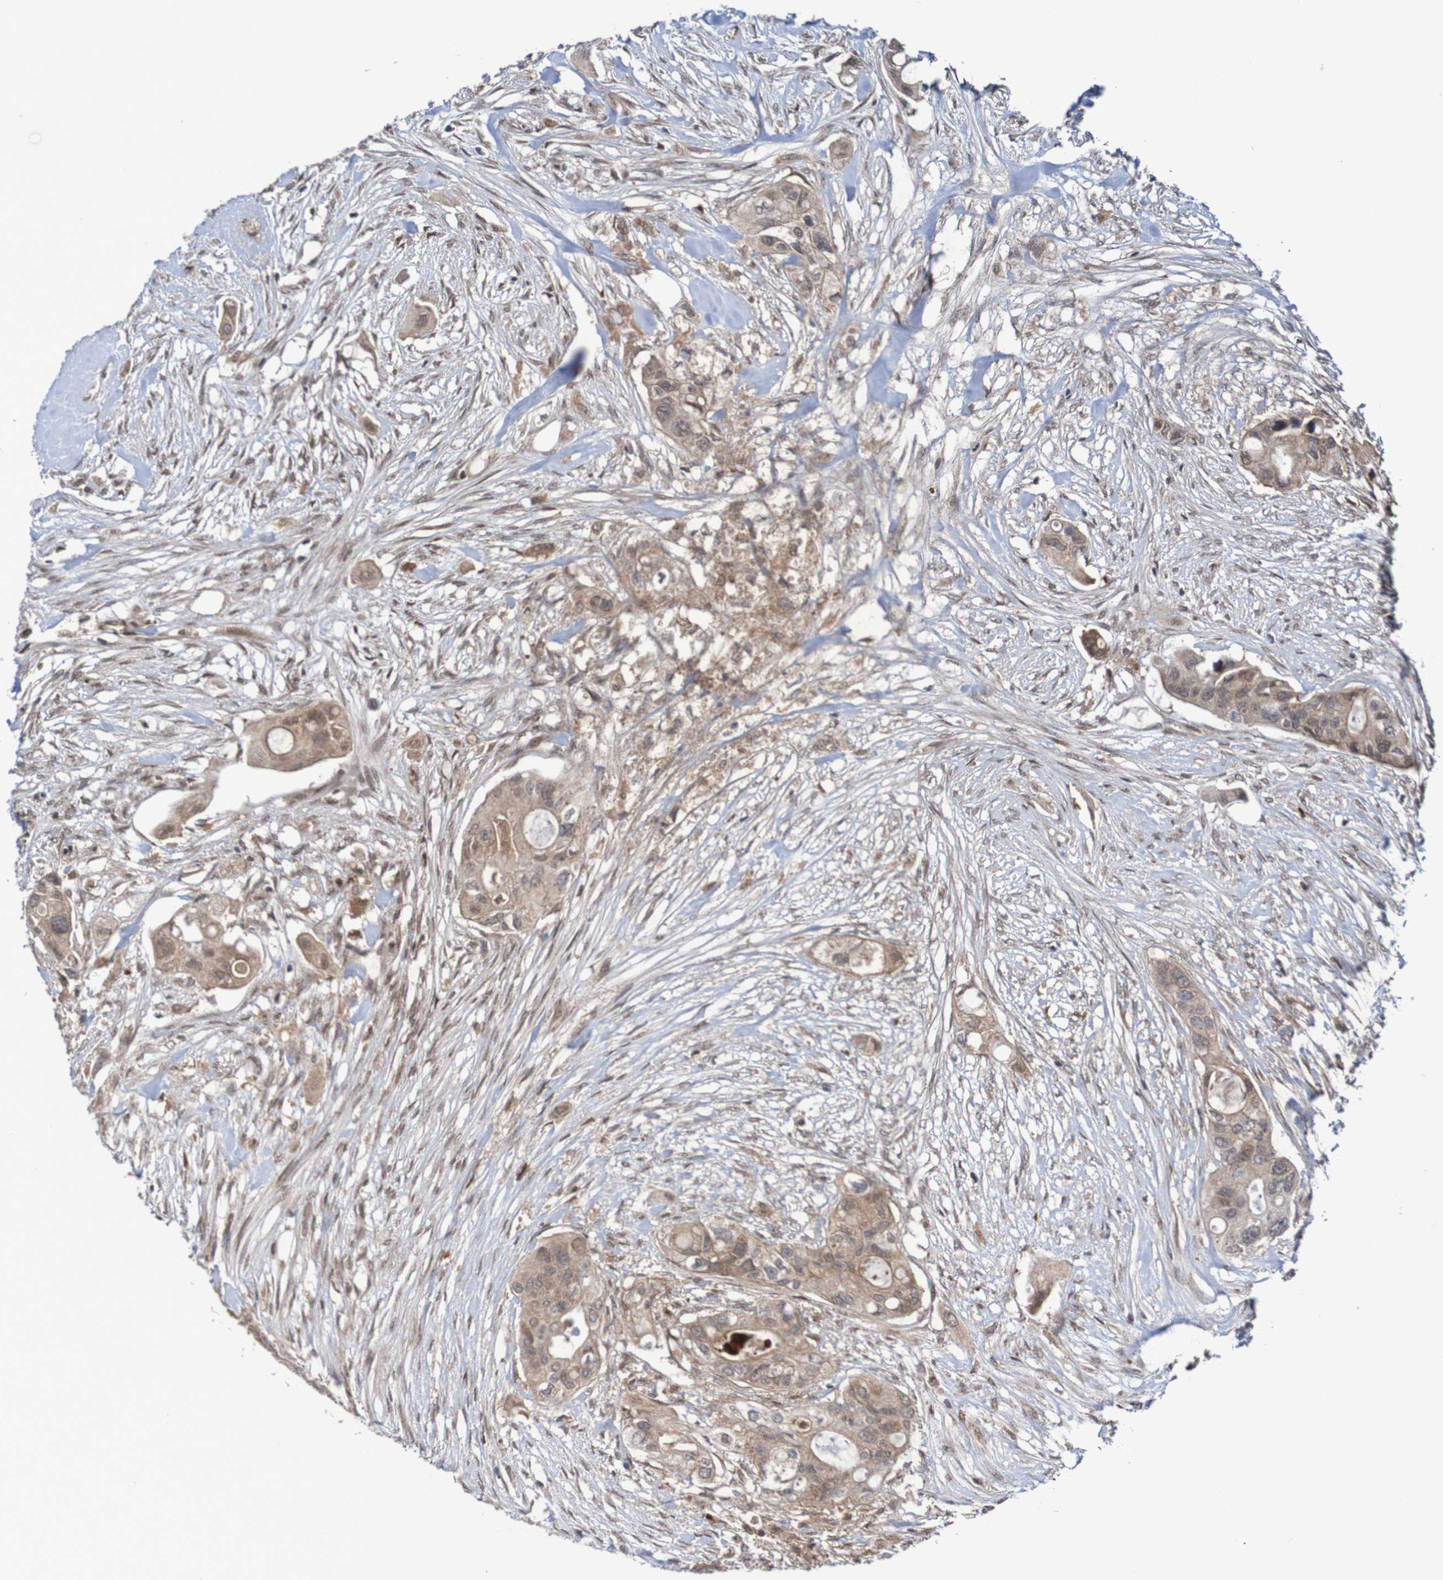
{"staining": {"intensity": "weak", "quantity": ">75%", "location": "cytoplasmic/membranous"}, "tissue": "colorectal cancer", "cell_type": "Tumor cells", "image_type": "cancer", "snomed": [{"axis": "morphology", "description": "Adenocarcinoma, NOS"}, {"axis": "topography", "description": "Colon"}], "caption": "DAB immunohistochemical staining of adenocarcinoma (colorectal) demonstrates weak cytoplasmic/membranous protein staining in about >75% of tumor cells.", "gene": "ITLN1", "patient": {"sex": "female", "age": 57}}